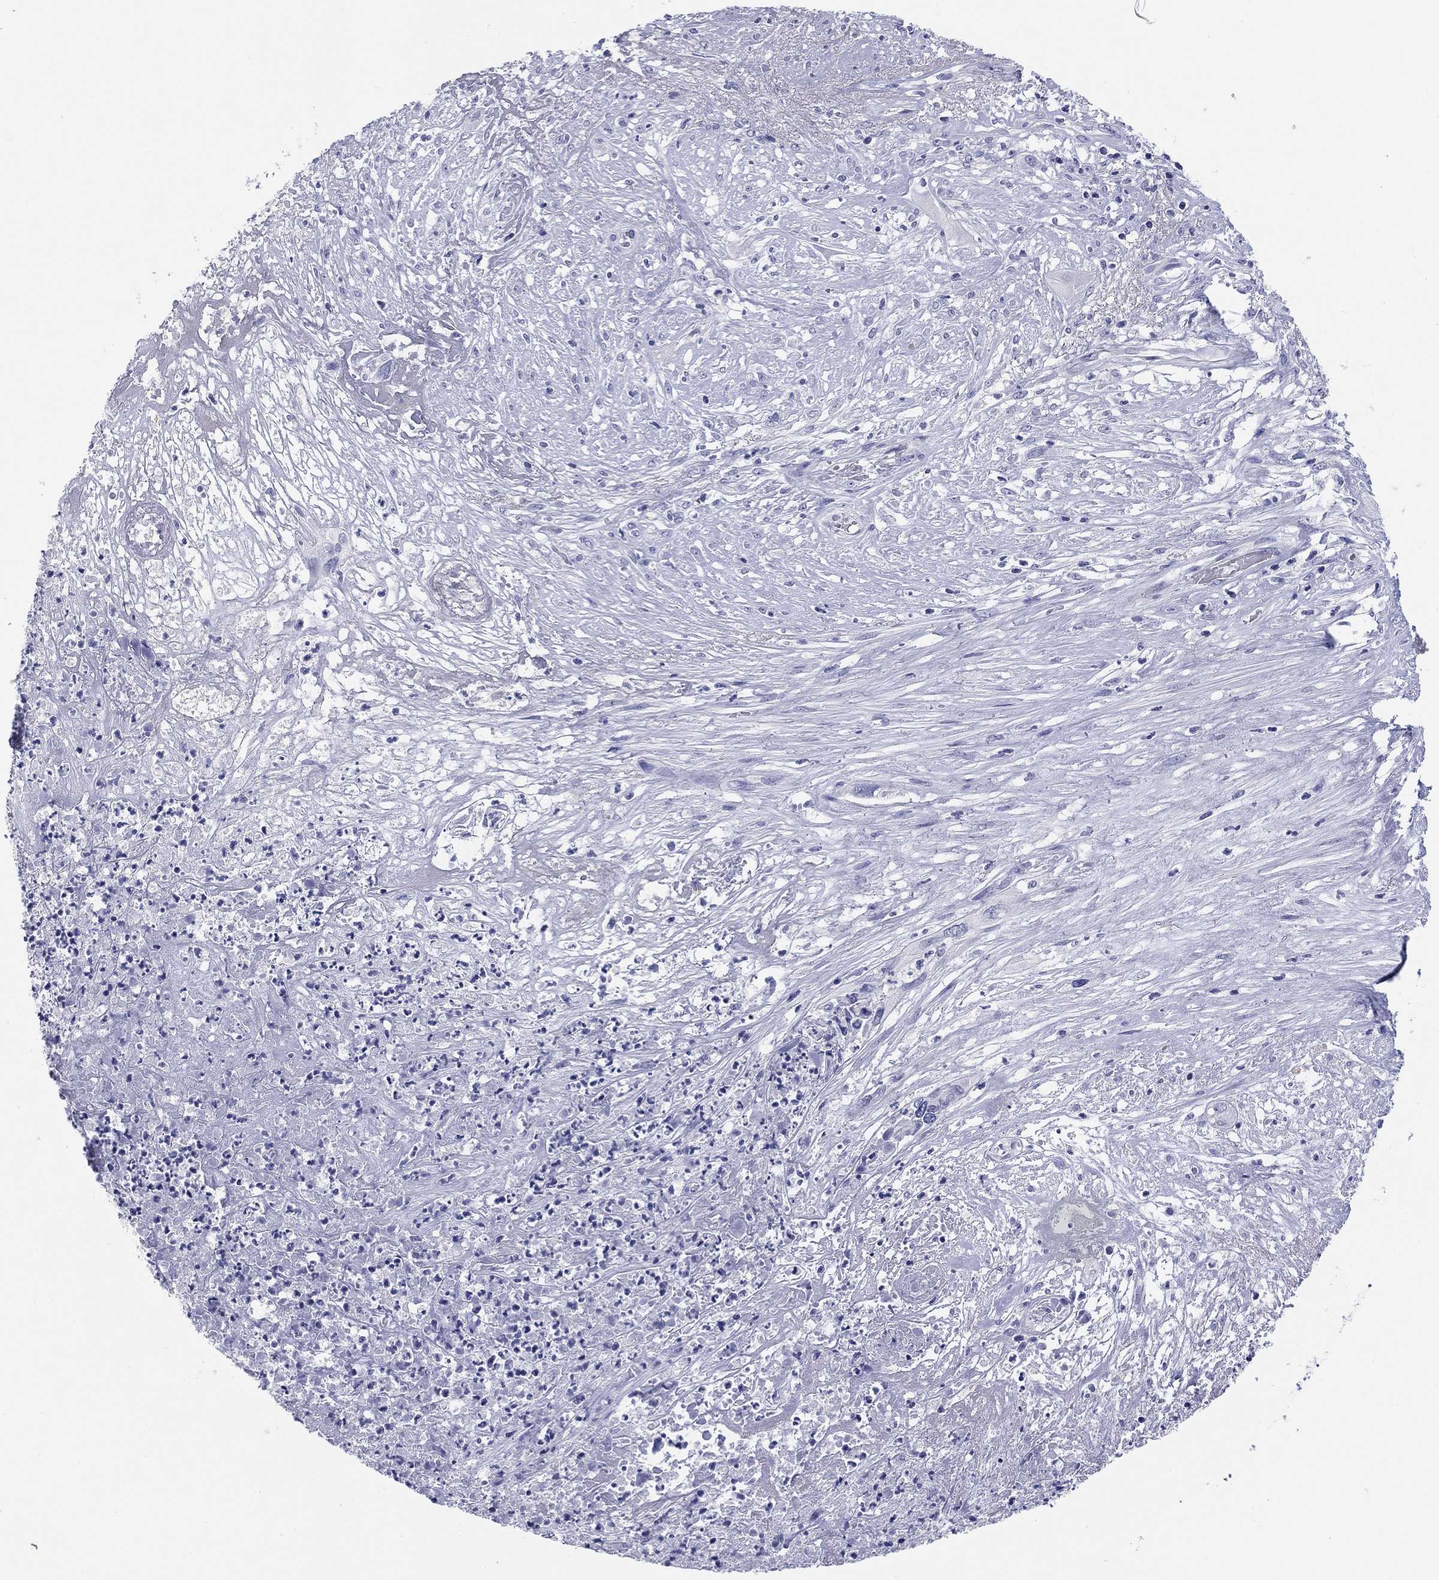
{"staining": {"intensity": "negative", "quantity": "none", "location": "none"}, "tissue": "cervical cancer", "cell_type": "Tumor cells", "image_type": "cancer", "snomed": [{"axis": "morphology", "description": "Squamous cell carcinoma, NOS"}, {"axis": "topography", "description": "Cervix"}], "caption": "This is an immunohistochemistry micrograph of cervical cancer (squamous cell carcinoma). There is no staining in tumor cells.", "gene": "KCNH1", "patient": {"sex": "female", "age": 57}}